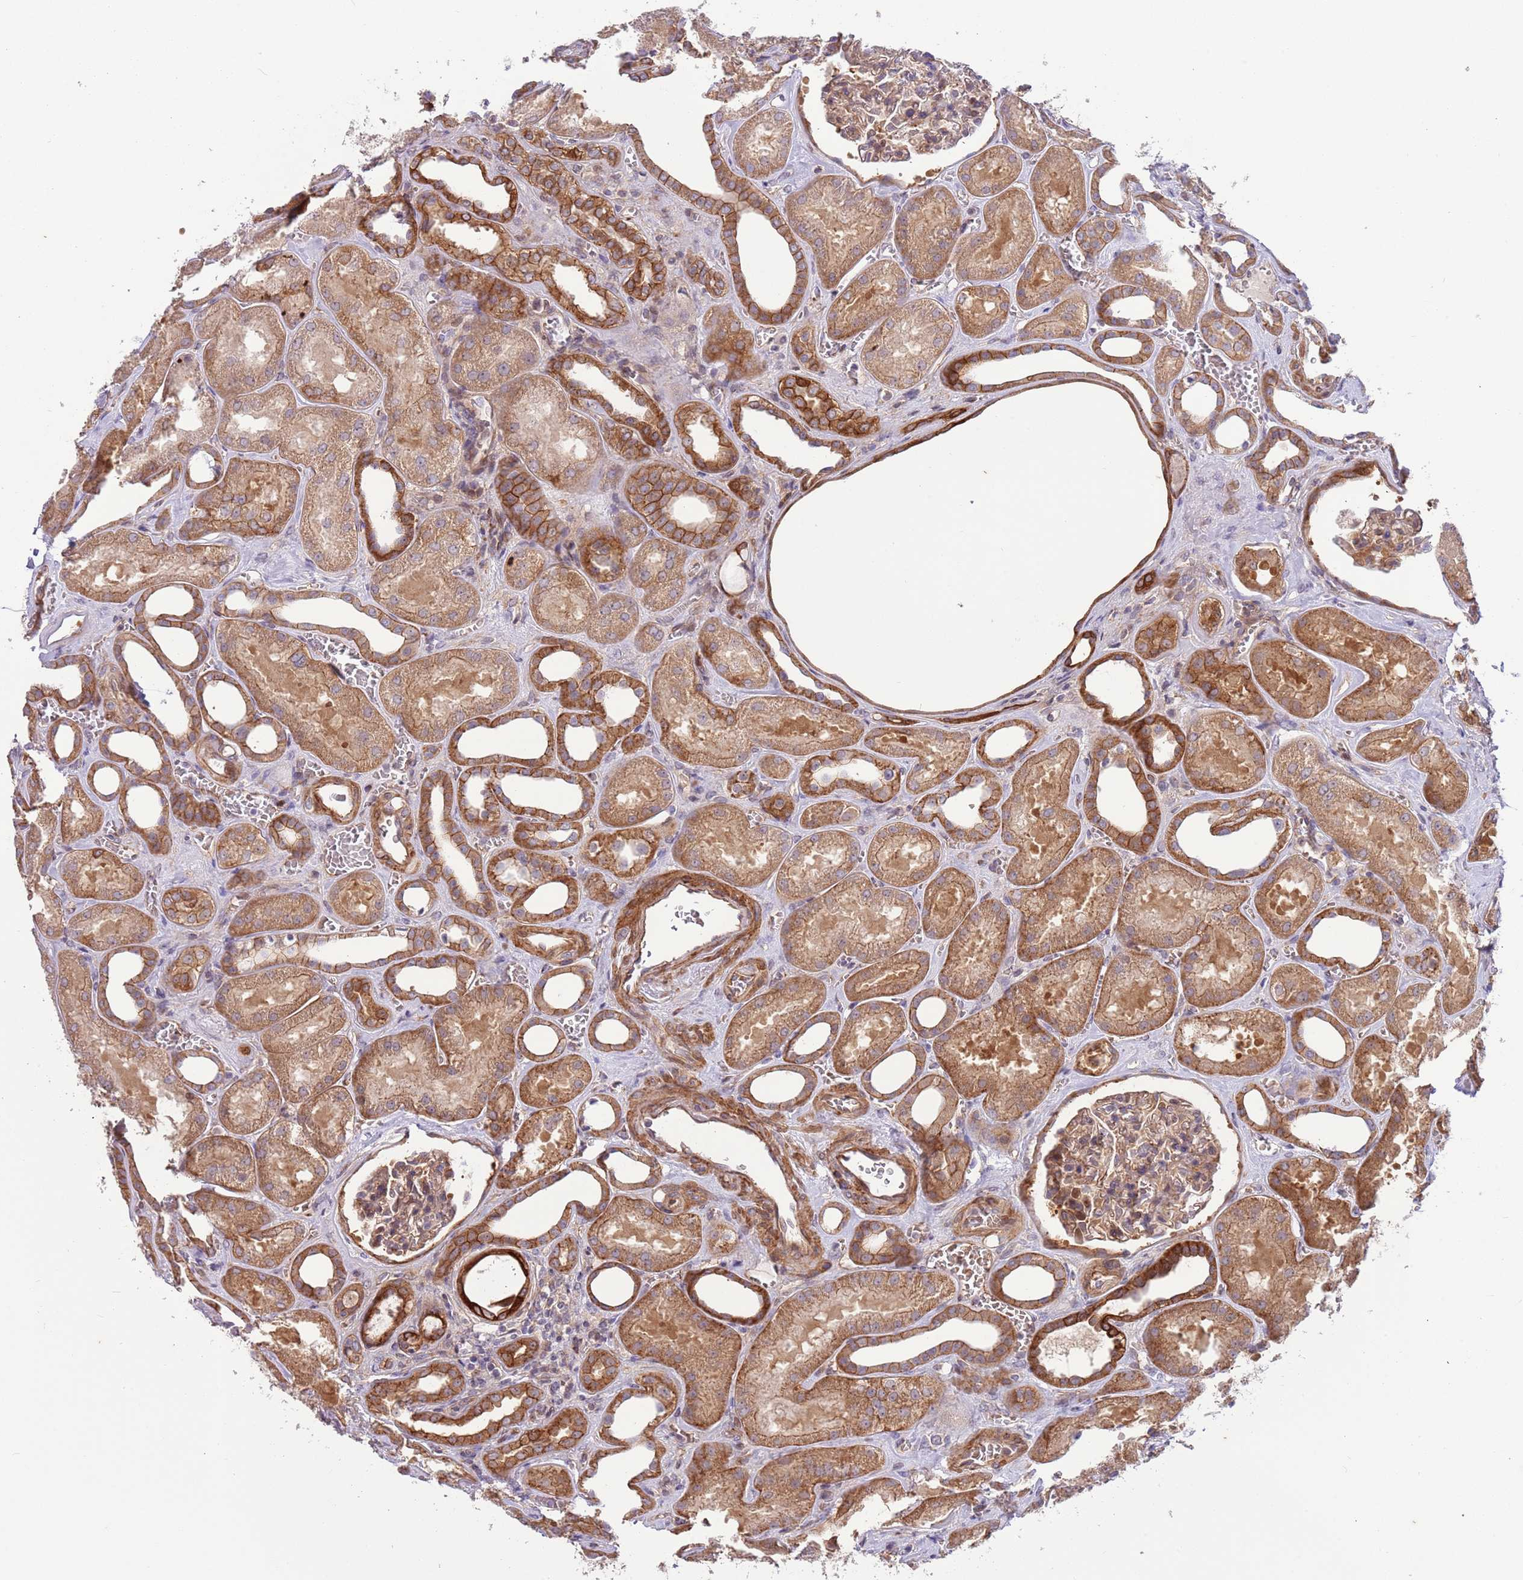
{"staining": {"intensity": "weak", "quantity": ">75%", "location": "cytoplasmic/membranous"}, "tissue": "kidney", "cell_type": "Cells in glomeruli", "image_type": "normal", "snomed": [{"axis": "morphology", "description": "Normal tissue, NOS"}, {"axis": "morphology", "description": "Adenocarcinoma, NOS"}, {"axis": "topography", "description": "Kidney"}], "caption": "Protein staining of normal kidney exhibits weak cytoplasmic/membranous expression in approximately >75% of cells in glomeruli.", "gene": "ITGB6", "patient": {"sex": "female", "age": 68}}